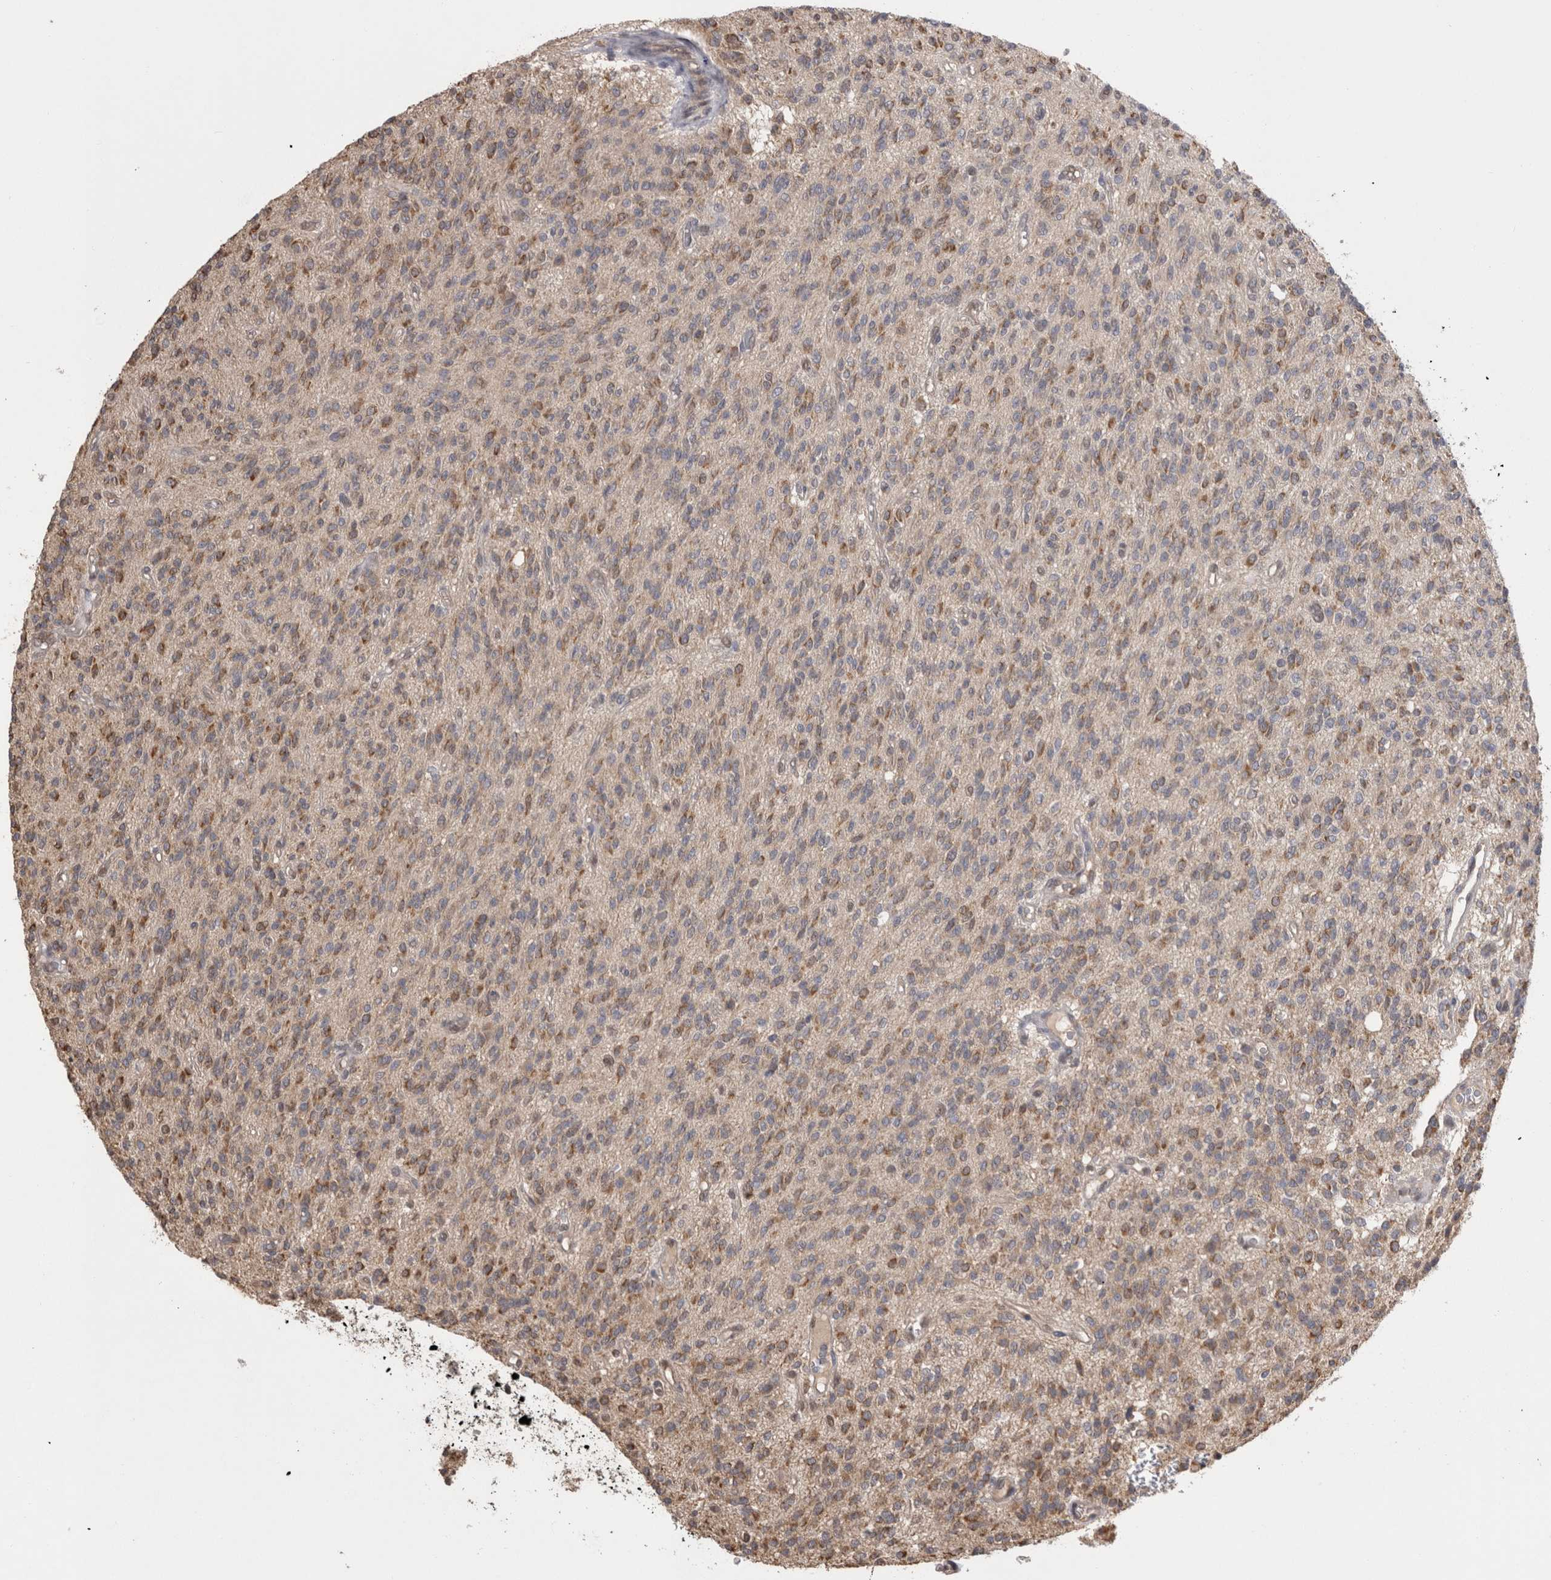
{"staining": {"intensity": "weak", "quantity": "25%-75%", "location": "cytoplasmic/membranous"}, "tissue": "glioma", "cell_type": "Tumor cells", "image_type": "cancer", "snomed": [{"axis": "morphology", "description": "Glioma, malignant, High grade"}, {"axis": "topography", "description": "Brain"}], "caption": "This micrograph reveals malignant high-grade glioma stained with immunohistochemistry to label a protein in brown. The cytoplasmic/membranous of tumor cells show weak positivity for the protein. Nuclei are counter-stained blue.", "gene": "PREP", "patient": {"sex": "male", "age": 34}}